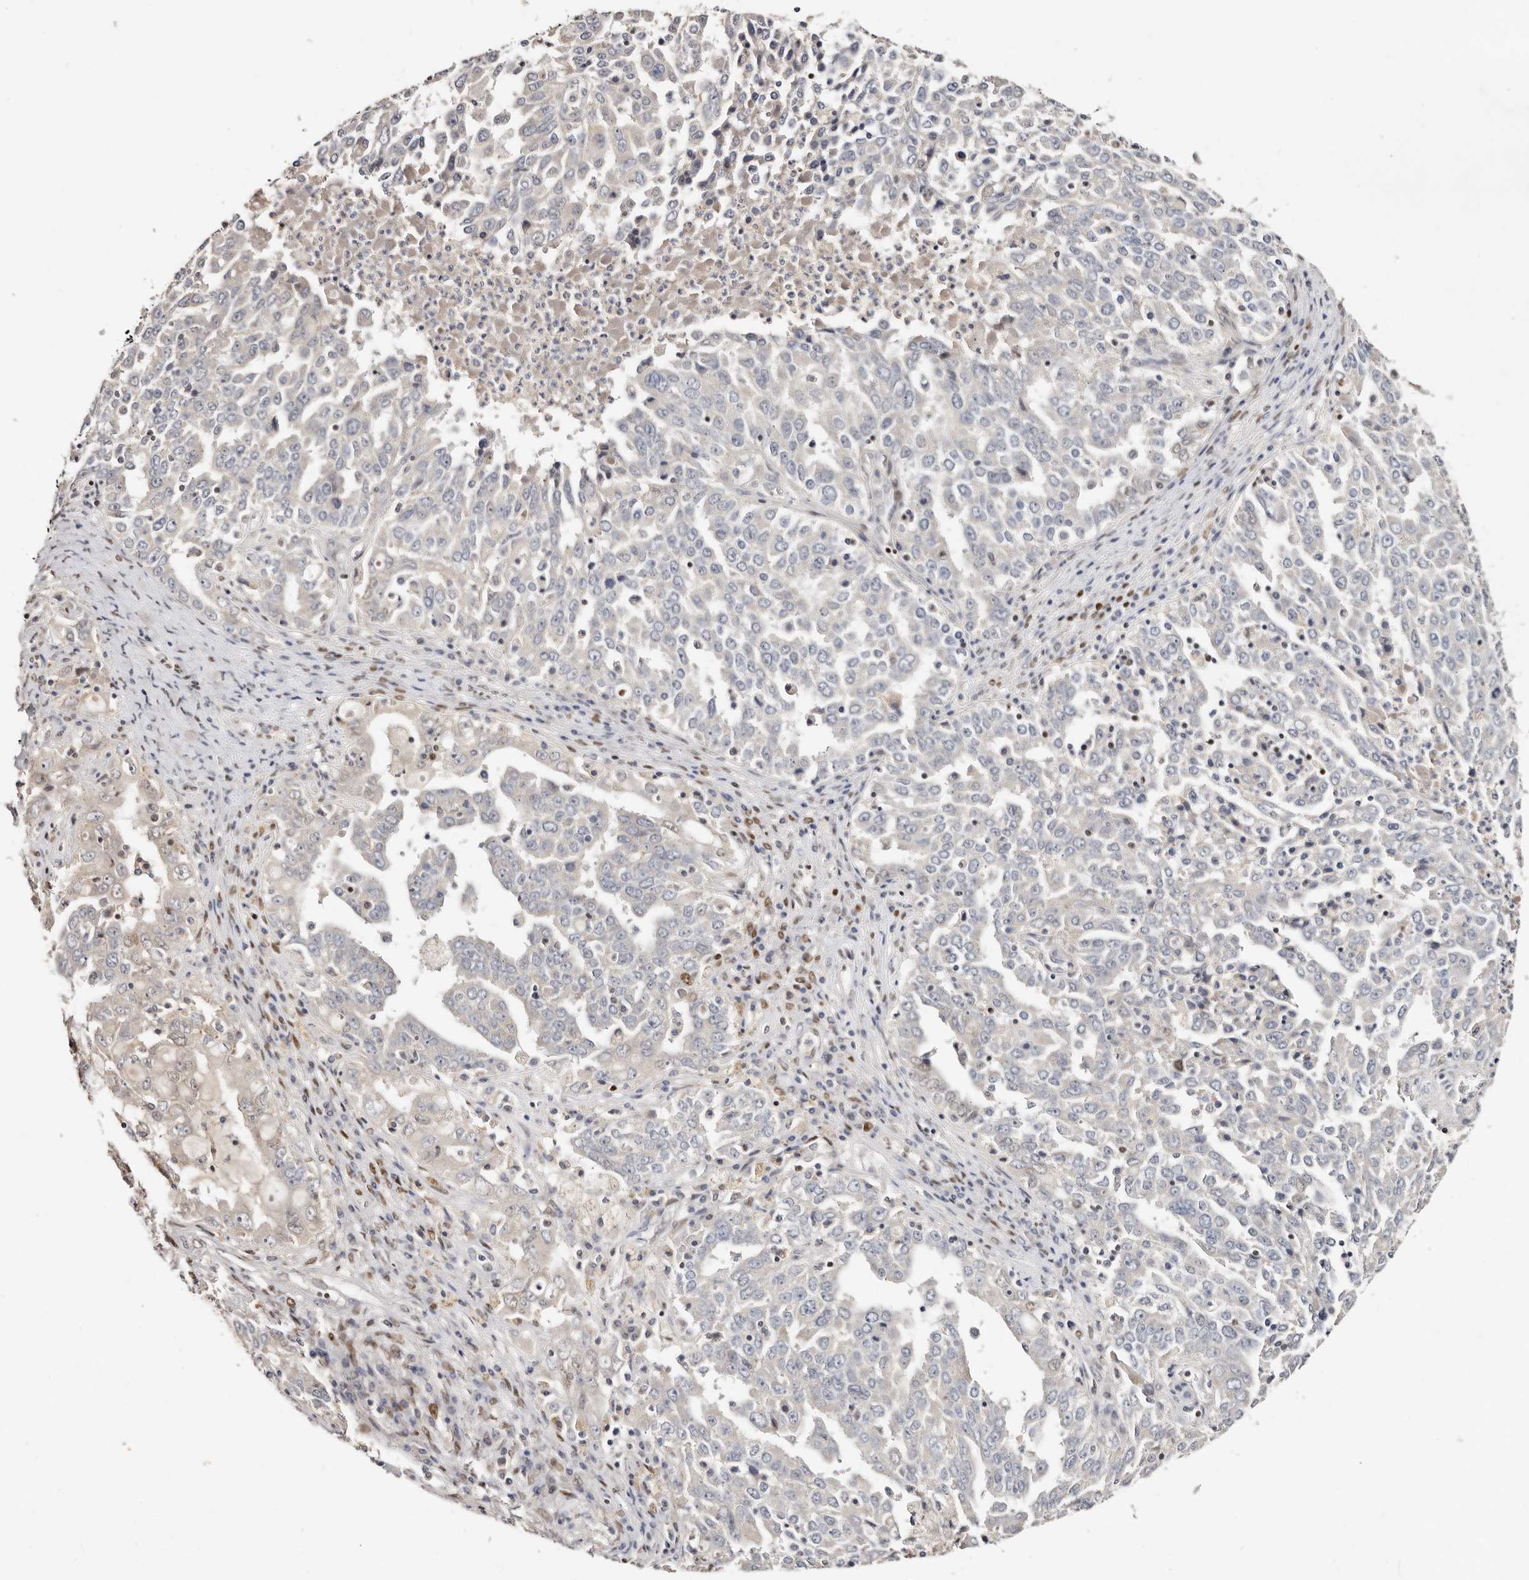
{"staining": {"intensity": "weak", "quantity": "25%-75%", "location": "cytoplasmic/membranous"}, "tissue": "ovarian cancer", "cell_type": "Tumor cells", "image_type": "cancer", "snomed": [{"axis": "morphology", "description": "Carcinoma, endometroid"}, {"axis": "topography", "description": "Ovary"}], "caption": "Weak cytoplasmic/membranous positivity is appreciated in approximately 25%-75% of tumor cells in ovarian endometroid carcinoma. Nuclei are stained in blue.", "gene": "IQGAP3", "patient": {"sex": "female", "age": 62}}